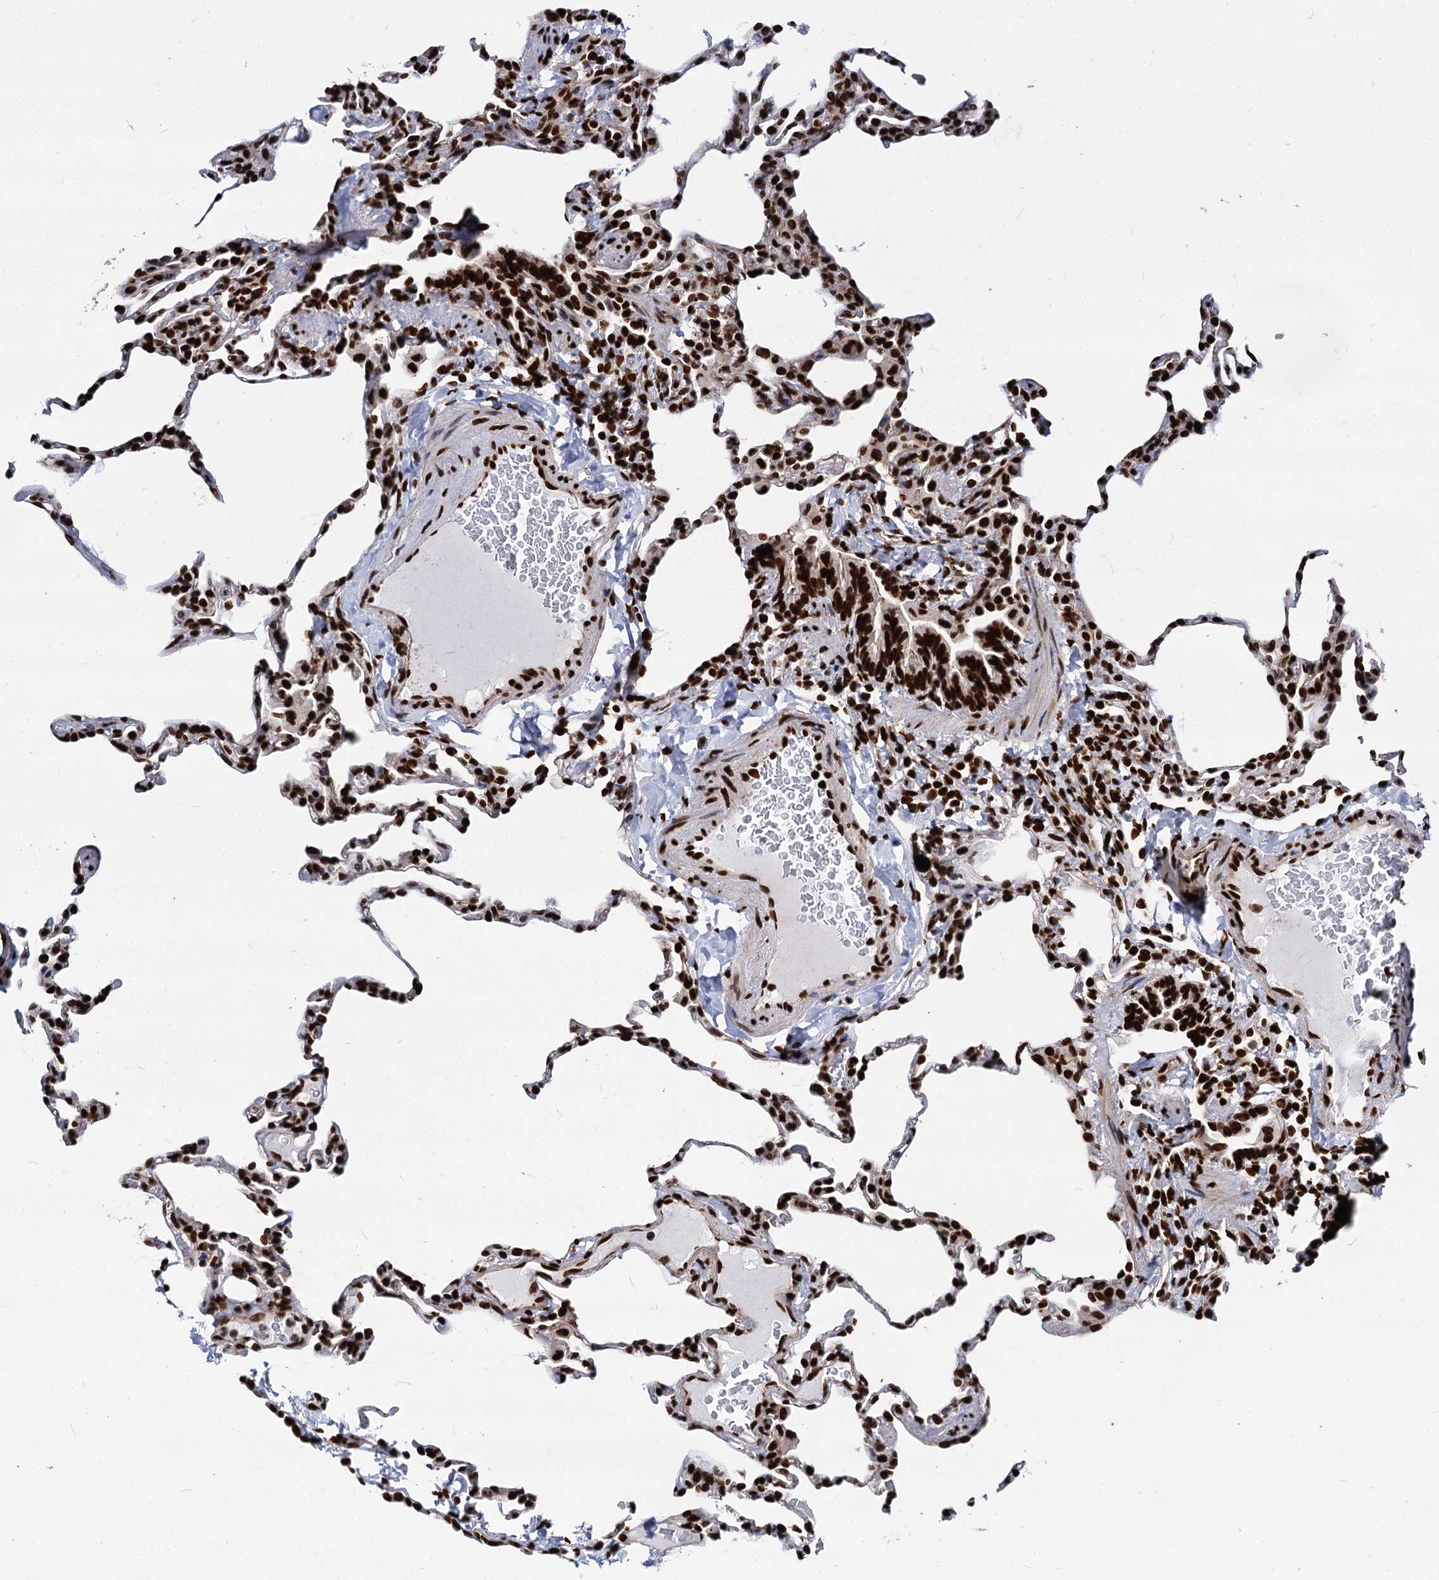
{"staining": {"intensity": "strong", "quantity": ">75%", "location": "nuclear"}, "tissue": "lung", "cell_type": "Alveolar cells", "image_type": "normal", "snomed": [{"axis": "morphology", "description": "Normal tissue, NOS"}, {"axis": "topography", "description": "Lung"}], "caption": "About >75% of alveolar cells in unremarkable lung display strong nuclear protein positivity as visualized by brown immunohistochemical staining.", "gene": "MECP2", "patient": {"sex": "male", "age": 20}}